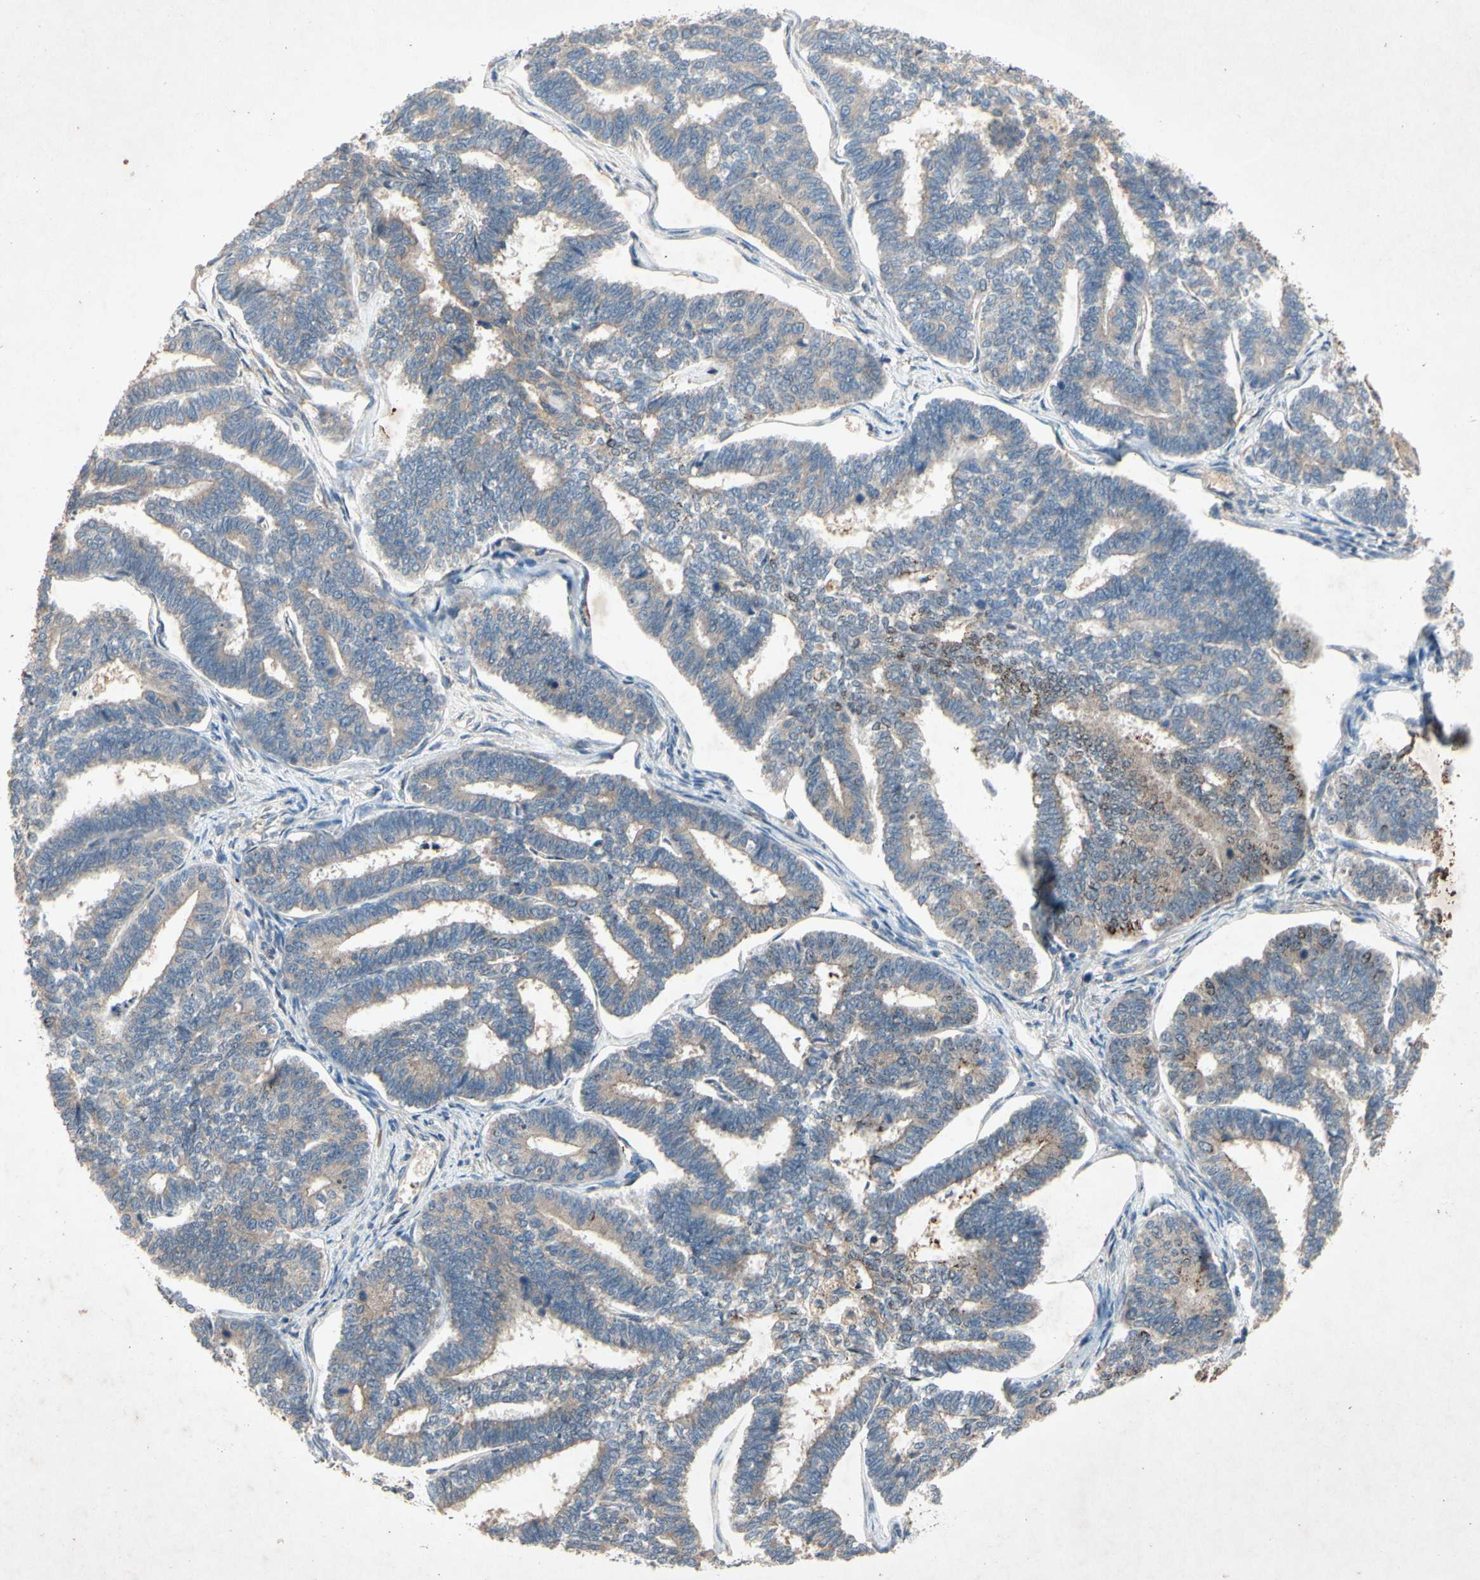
{"staining": {"intensity": "weak", "quantity": ">75%", "location": "cytoplasmic/membranous"}, "tissue": "endometrial cancer", "cell_type": "Tumor cells", "image_type": "cancer", "snomed": [{"axis": "morphology", "description": "Adenocarcinoma, NOS"}, {"axis": "topography", "description": "Endometrium"}], "caption": "This histopathology image exhibits immunohistochemistry staining of human adenocarcinoma (endometrial), with low weak cytoplasmic/membranous positivity in about >75% of tumor cells.", "gene": "PRDX4", "patient": {"sex": "female", "age": 70}}